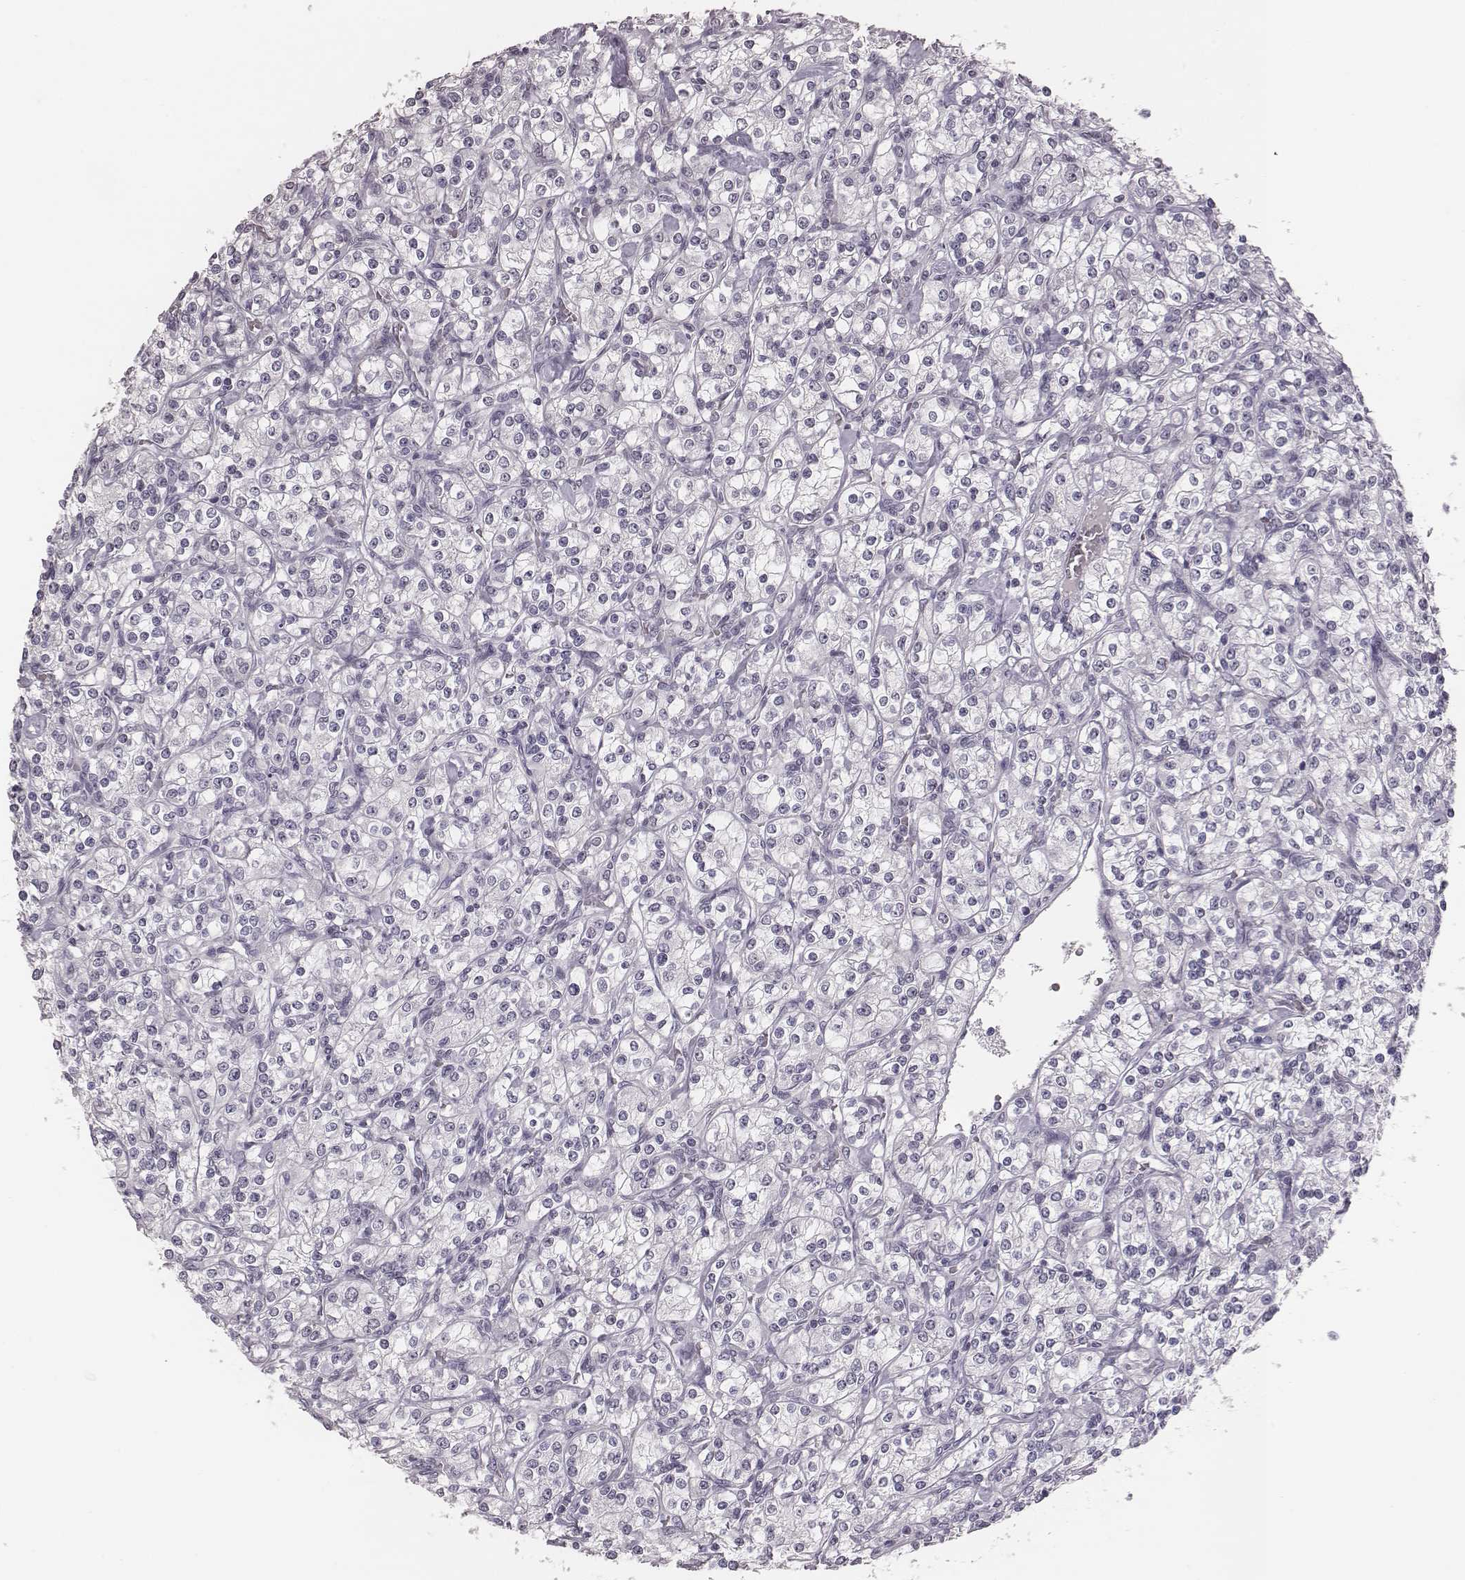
{"staining": {"intensity": "negative", "quantity": "none", "location": "none"}, "tissue": "renal cancer", "cell_type": "Tumor cells", "image_type": "cancer", "snomed": [{"axis": "morphology", "description": "Adenocarcinoma, NOS"}, {"axis": "topography", "description": "Kidney"}], "caption": "Tumor cells show no significant staining in adenocarcinoma (renal).", "gene": "CSHL1", "patient": {"sex": "male", "age": 77}}